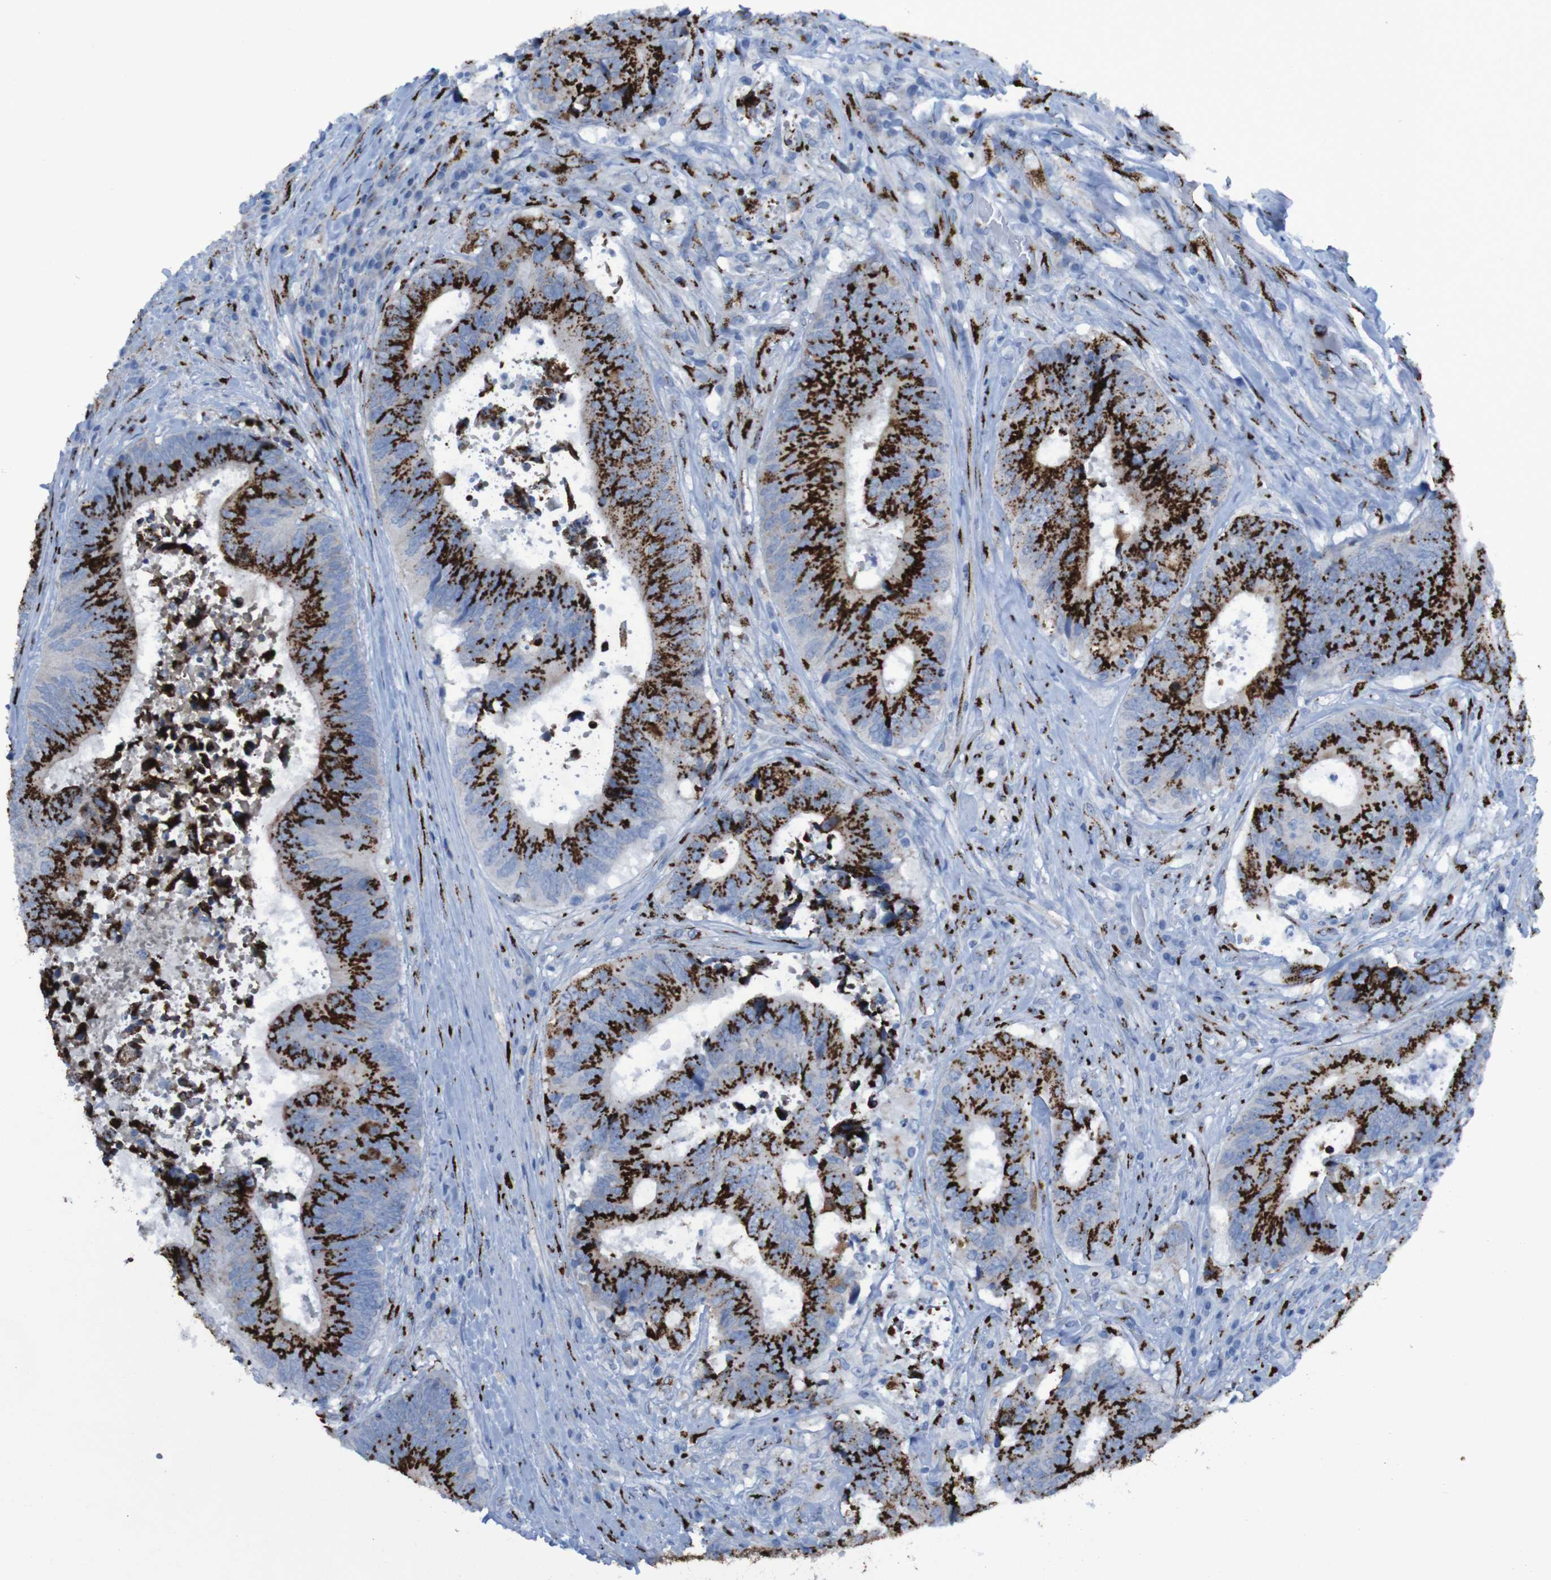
{"staining": {"intensity": "strong", "quantity": ">75%", "location": "cytoplasmic/membranous"}, "tissue": "colorectal cancer", "cell_type": "Tumor cells", "image_type": "cancer", "snomed": [{"axis": "morphology", "description": "Adenocarcinoma, NOS"}, {"axis": "topography", "description": "Rectum"}], "caption": "IHC photomicrograph of colorectal cancer (adenocarcinoma) stained for a protein (brown), which exhibits high levels of strong cytoplasmic/membranous expression in approximately >75% of tumor cells.", "gene": "GOLM1", "patient": {"sex": "male", "age": 72}}